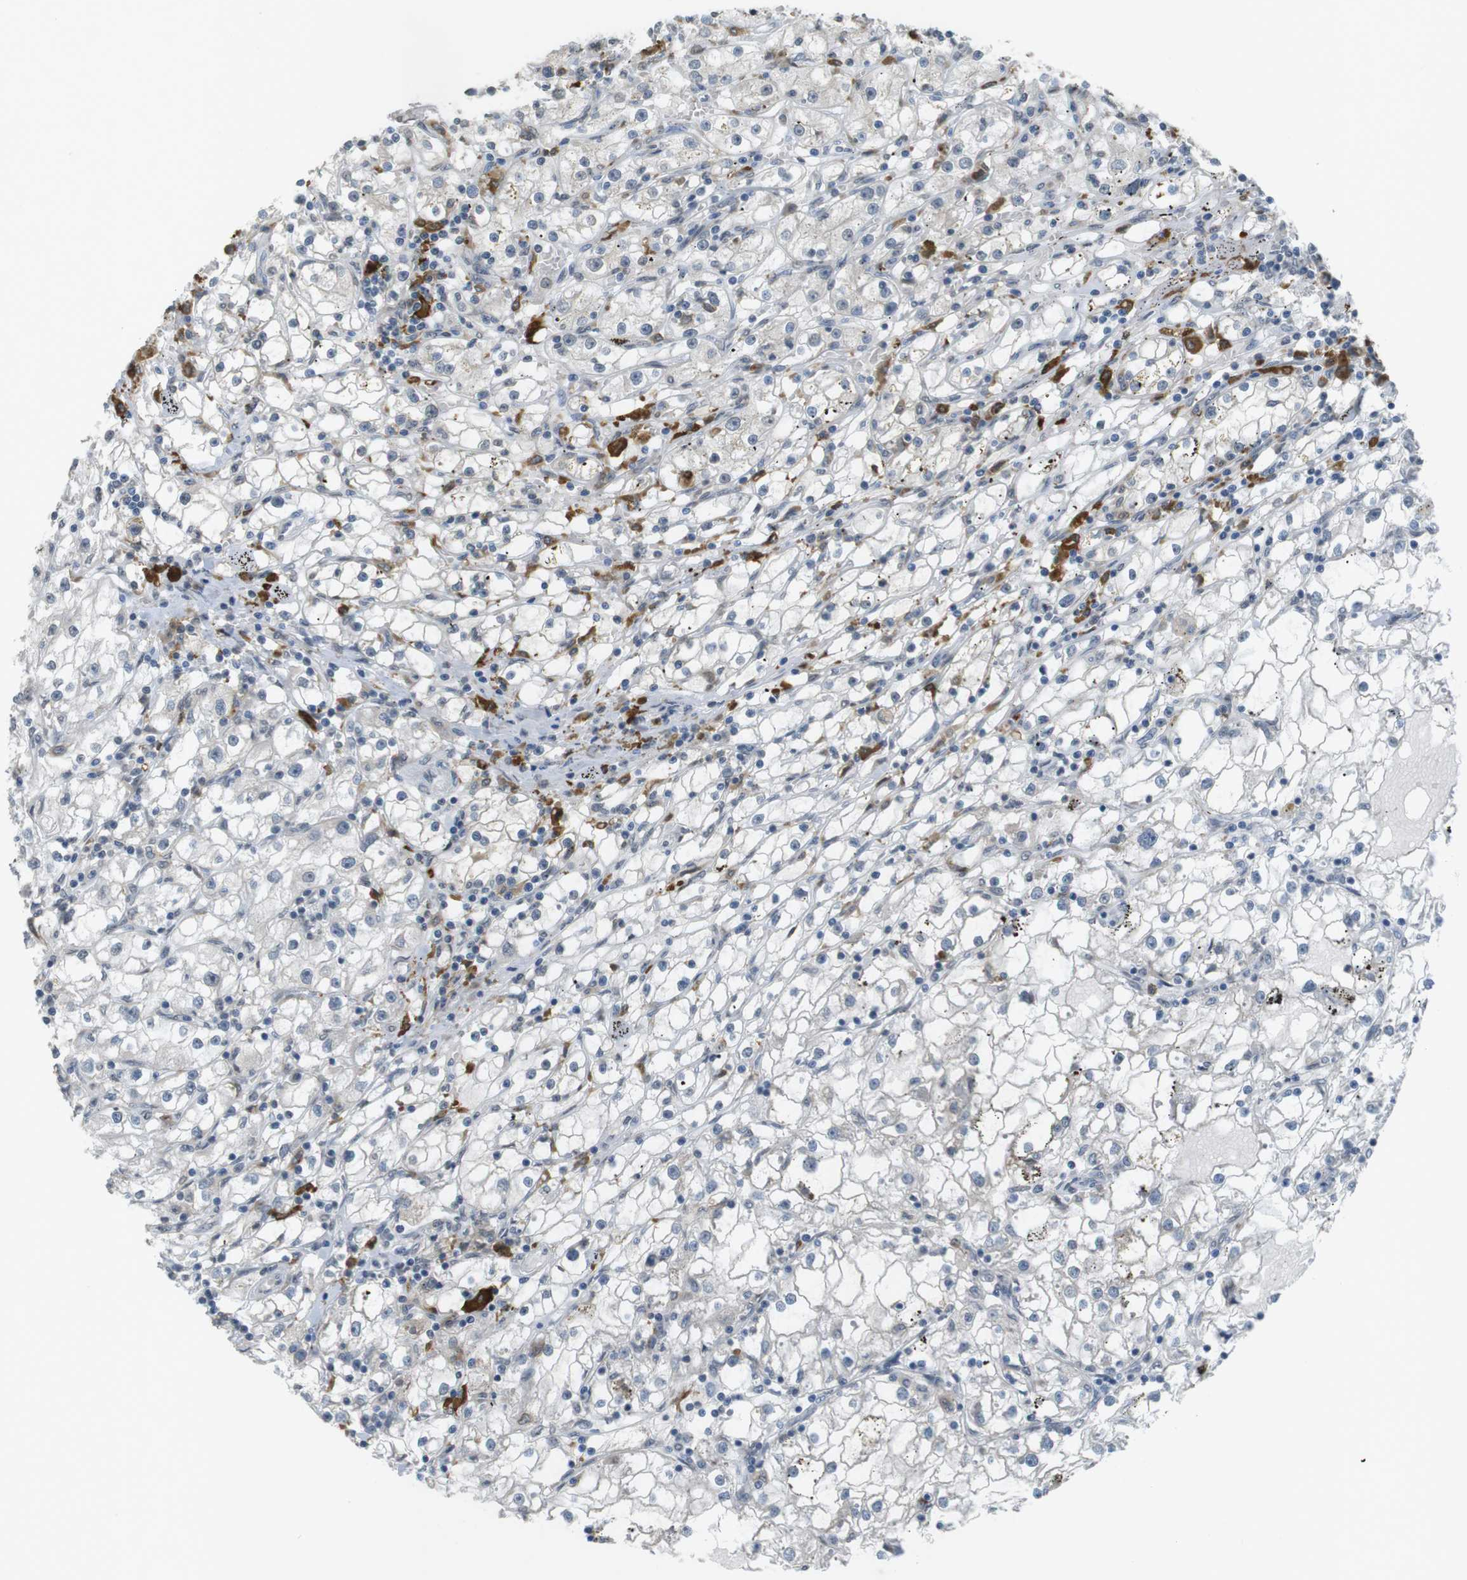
{"staining": {"intensity": "negative", "quantity": "none", "location": "none"}, "tissue": "renal cancer", "cell_type": "Tumor cells", "image_type": "cancer", "snomed": [{"axis": "morphology", "description": "Adenocarcinoma, NOS"}, {"axis": "topography", "description": "Kidney"}], "caption": "DAB (3,3'-diaminobenzidine) immunohistochemical staining of human renal adenocarcinoma shows no significant staining in tumor cells.", "gene": "FZD10", "patient": {"sex": "male", "age": 56}}